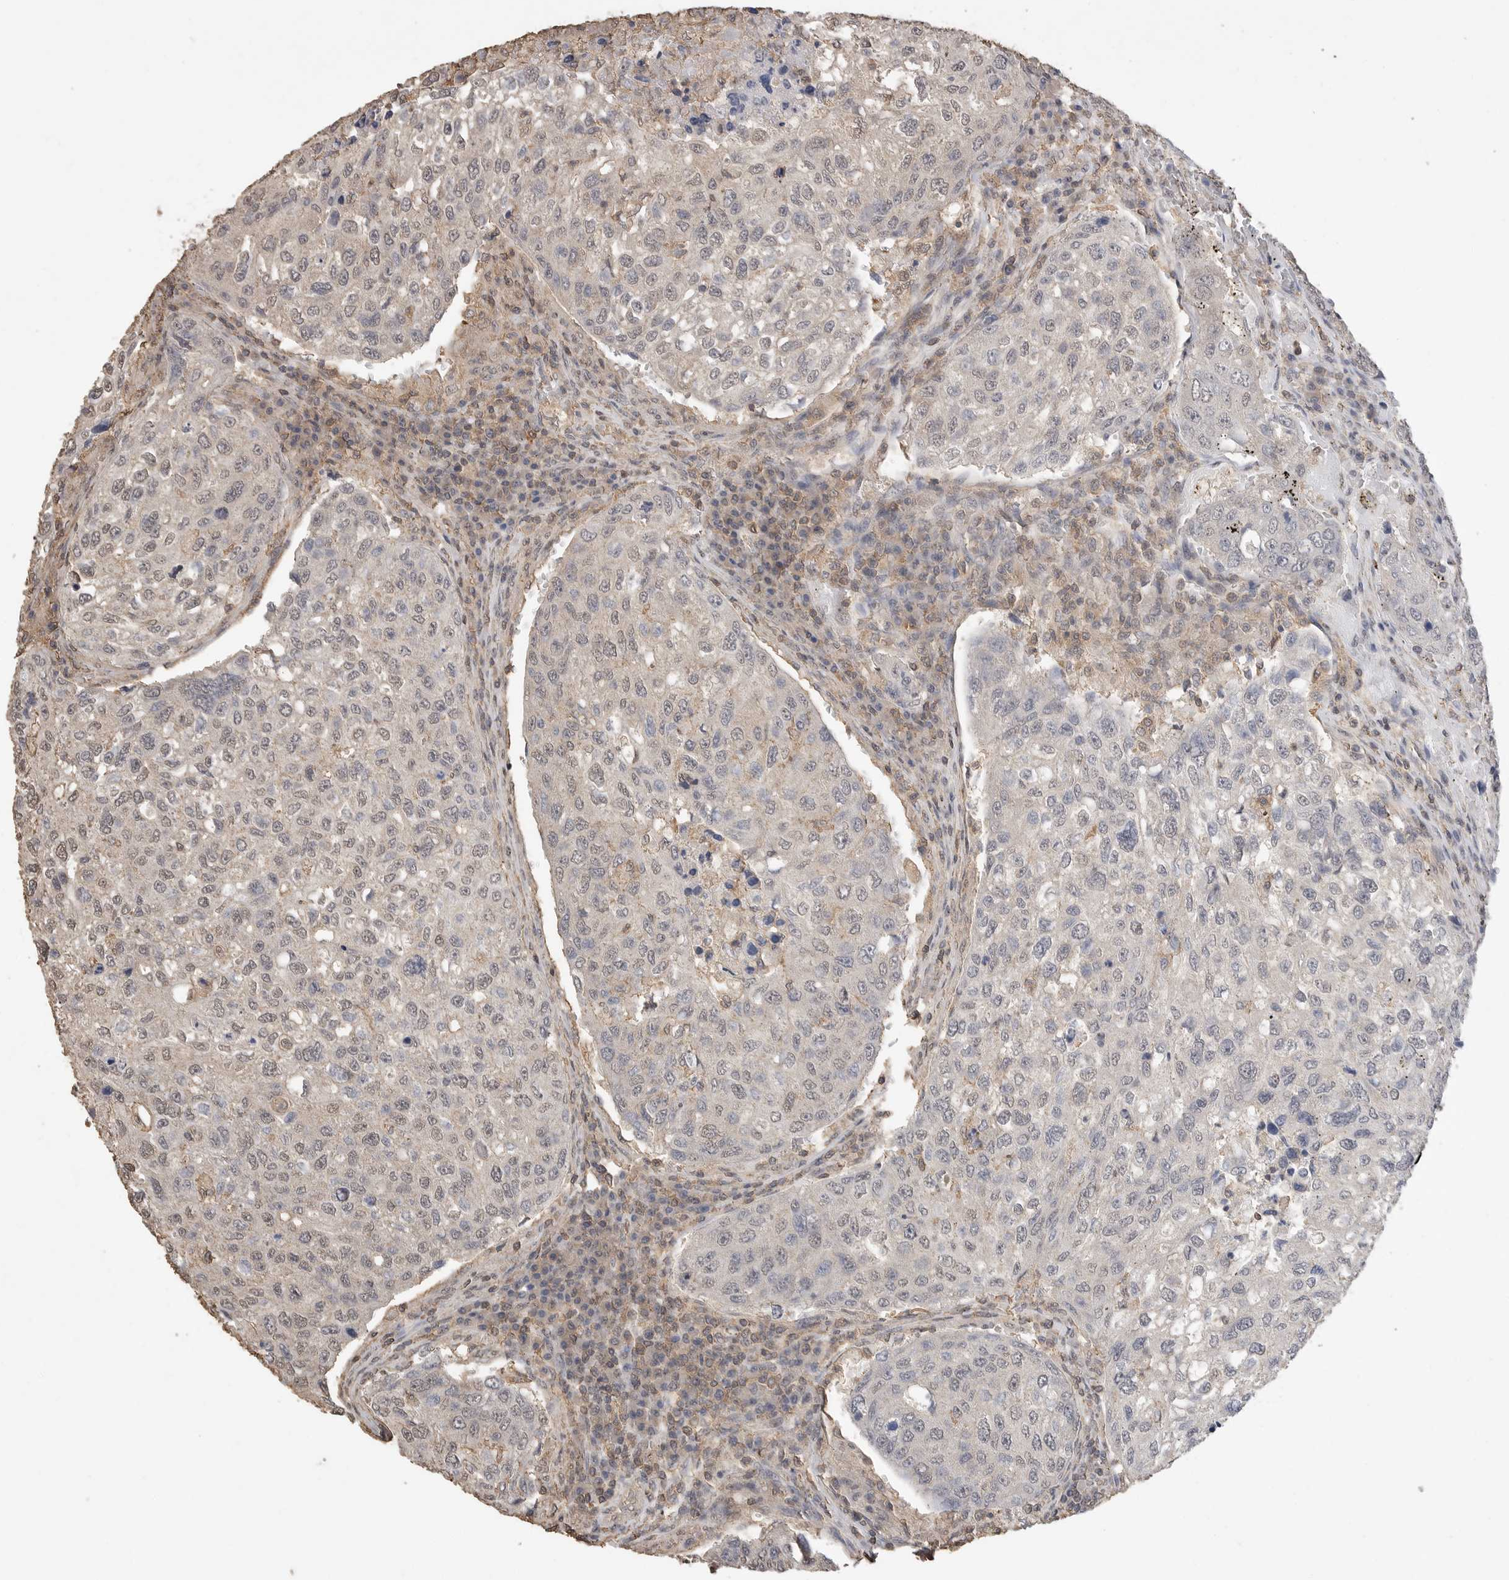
{"staining": {"intensity": "weak", "quantity": "<25%", "location": "nuclear"}, "tissue": "urothelial cancer", "cell_type": "Tumor cells", "image_type": "cancer", "snomed": [{"axis": "morphology", "description": "Urothelial carcinoma, High grade"}, {"axis": "topography", "description": "Lymph node"}, {"axis": "topography", "description": "Urinary bladder"}], "caption": "High power microscopy histopathology image of an immunohistochemistry (IHC) image of urothelial carcinoma (high-grade), revealing no significant staining in tumor cells.", "gene": "MAP2K1", "patient": {"sex": "male", "age": 51}}